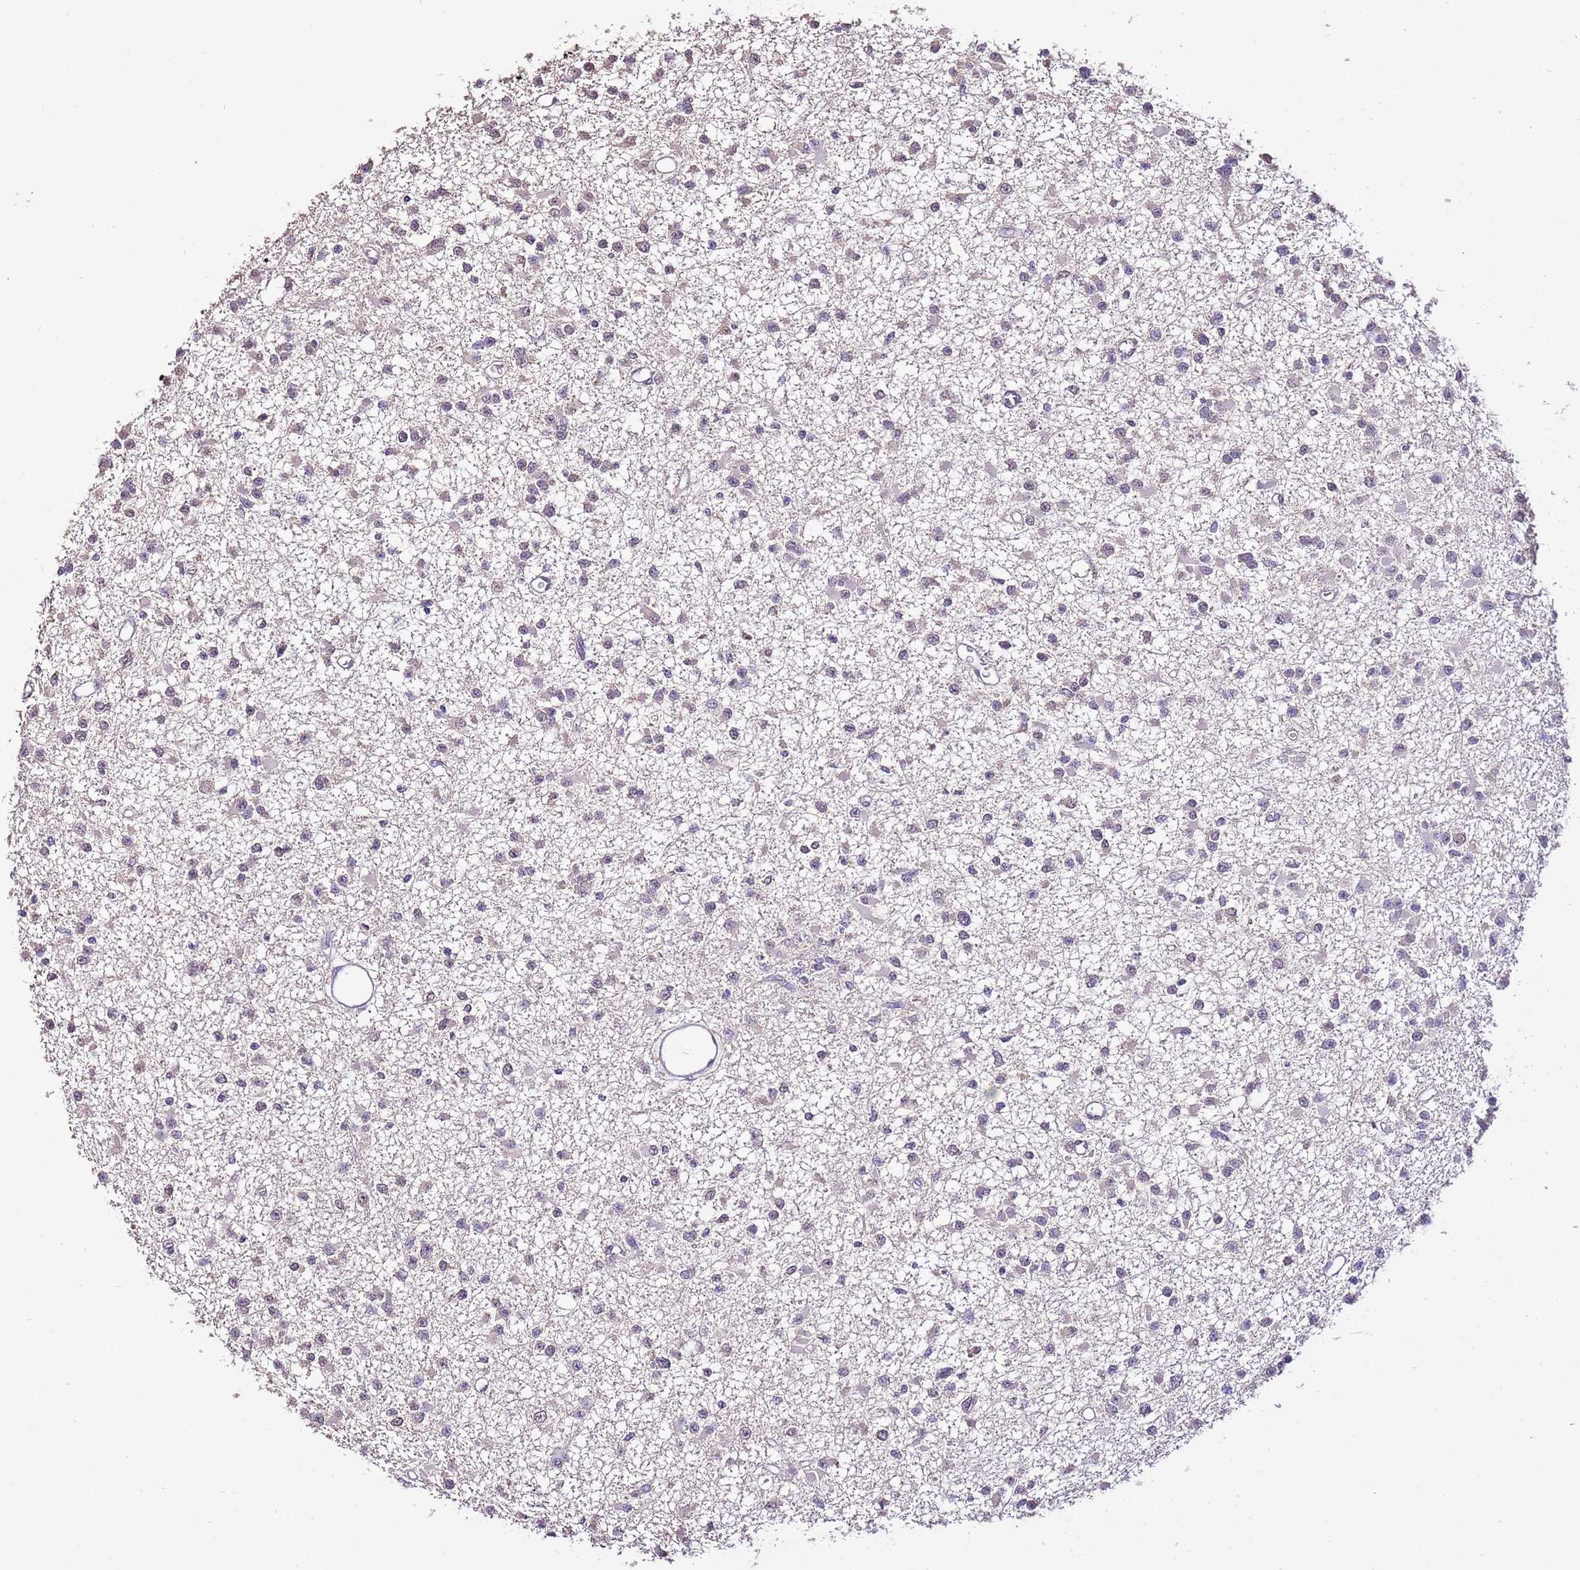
{"staining": {"intensity": "weak", "quantity": "25%-75%", "location": "nuclear"}, "tissue": "glioma", "cell_type": "Tumor cells", "image_type": "cancer", "snomed": [{"axis": "morphology", "description": "Glioma, malignant, Low grade"}, {"axis": "topography", "description": "Brain"}], "caption": "DAB (3,3'-diaminobenzidine) immunohistochemical staining of human malignant low-grade glioma demonstrates weak nuclear protein expression in about 25%-75% of tumor cells.", "gene": "IZUMO4", "patient": {"sex": "female", "age": 22}}